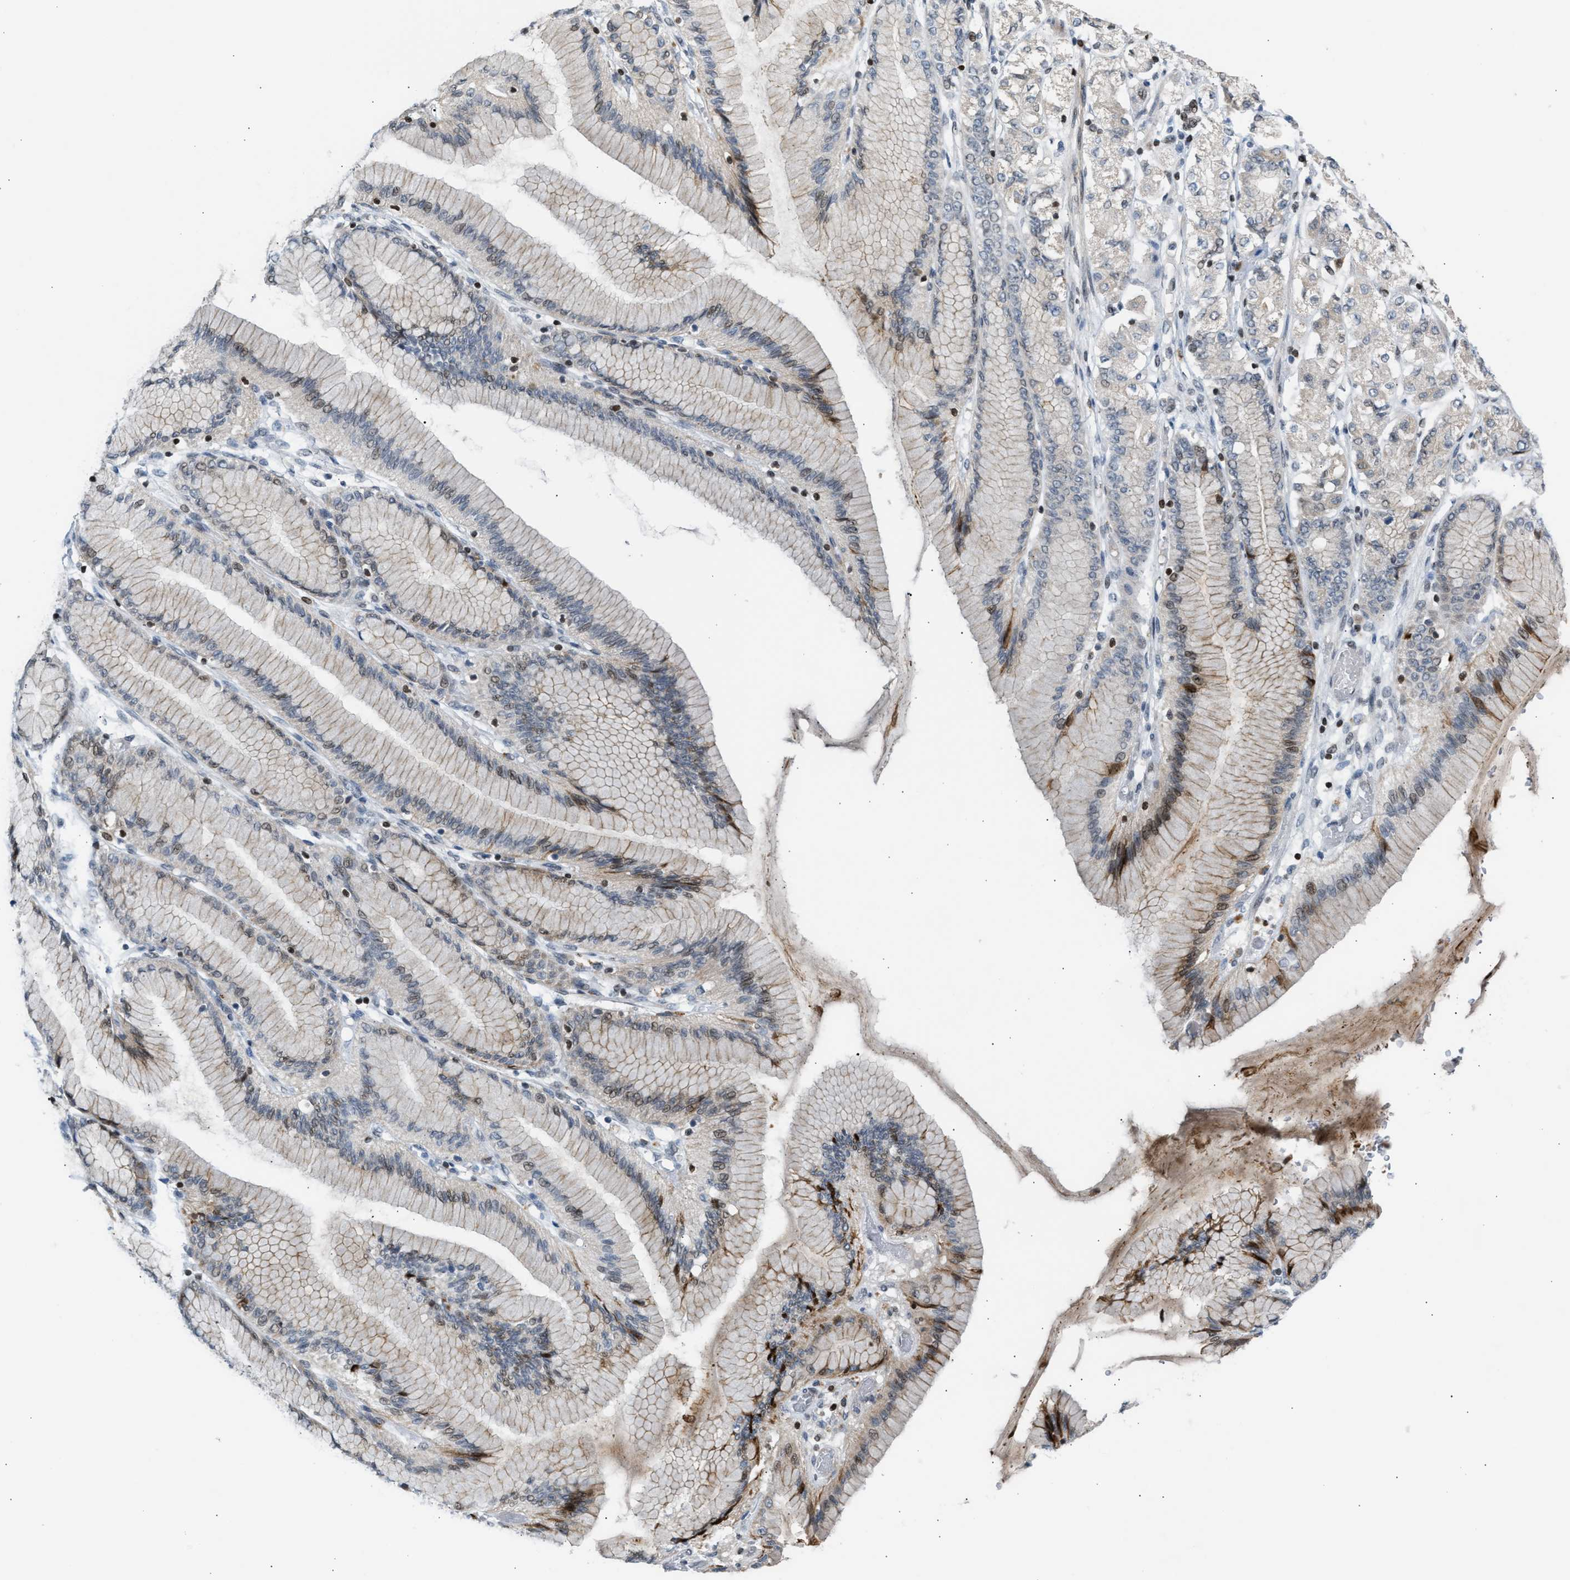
{"staining": {"intensity": "negative", "quantity": "none", "location": "none"}, "tissue": "stomach cancer", "cell_type": "Tumor cells", "image_type": "cancer", "snomed": [{"axis": "morphology", "description": "Adenocarcinoma, NOS"}, {"axis": "topography", "description": "Stomach"}], "caption": "This micrograph is of stomach cancer stained with immunohistochemistry (IHC) to label a protein in brown with the nuclei are counter-stained blue. There is no expression in tumor cells.", "gene": "NPS", "patient": {"sex": "female", "age": 65}}